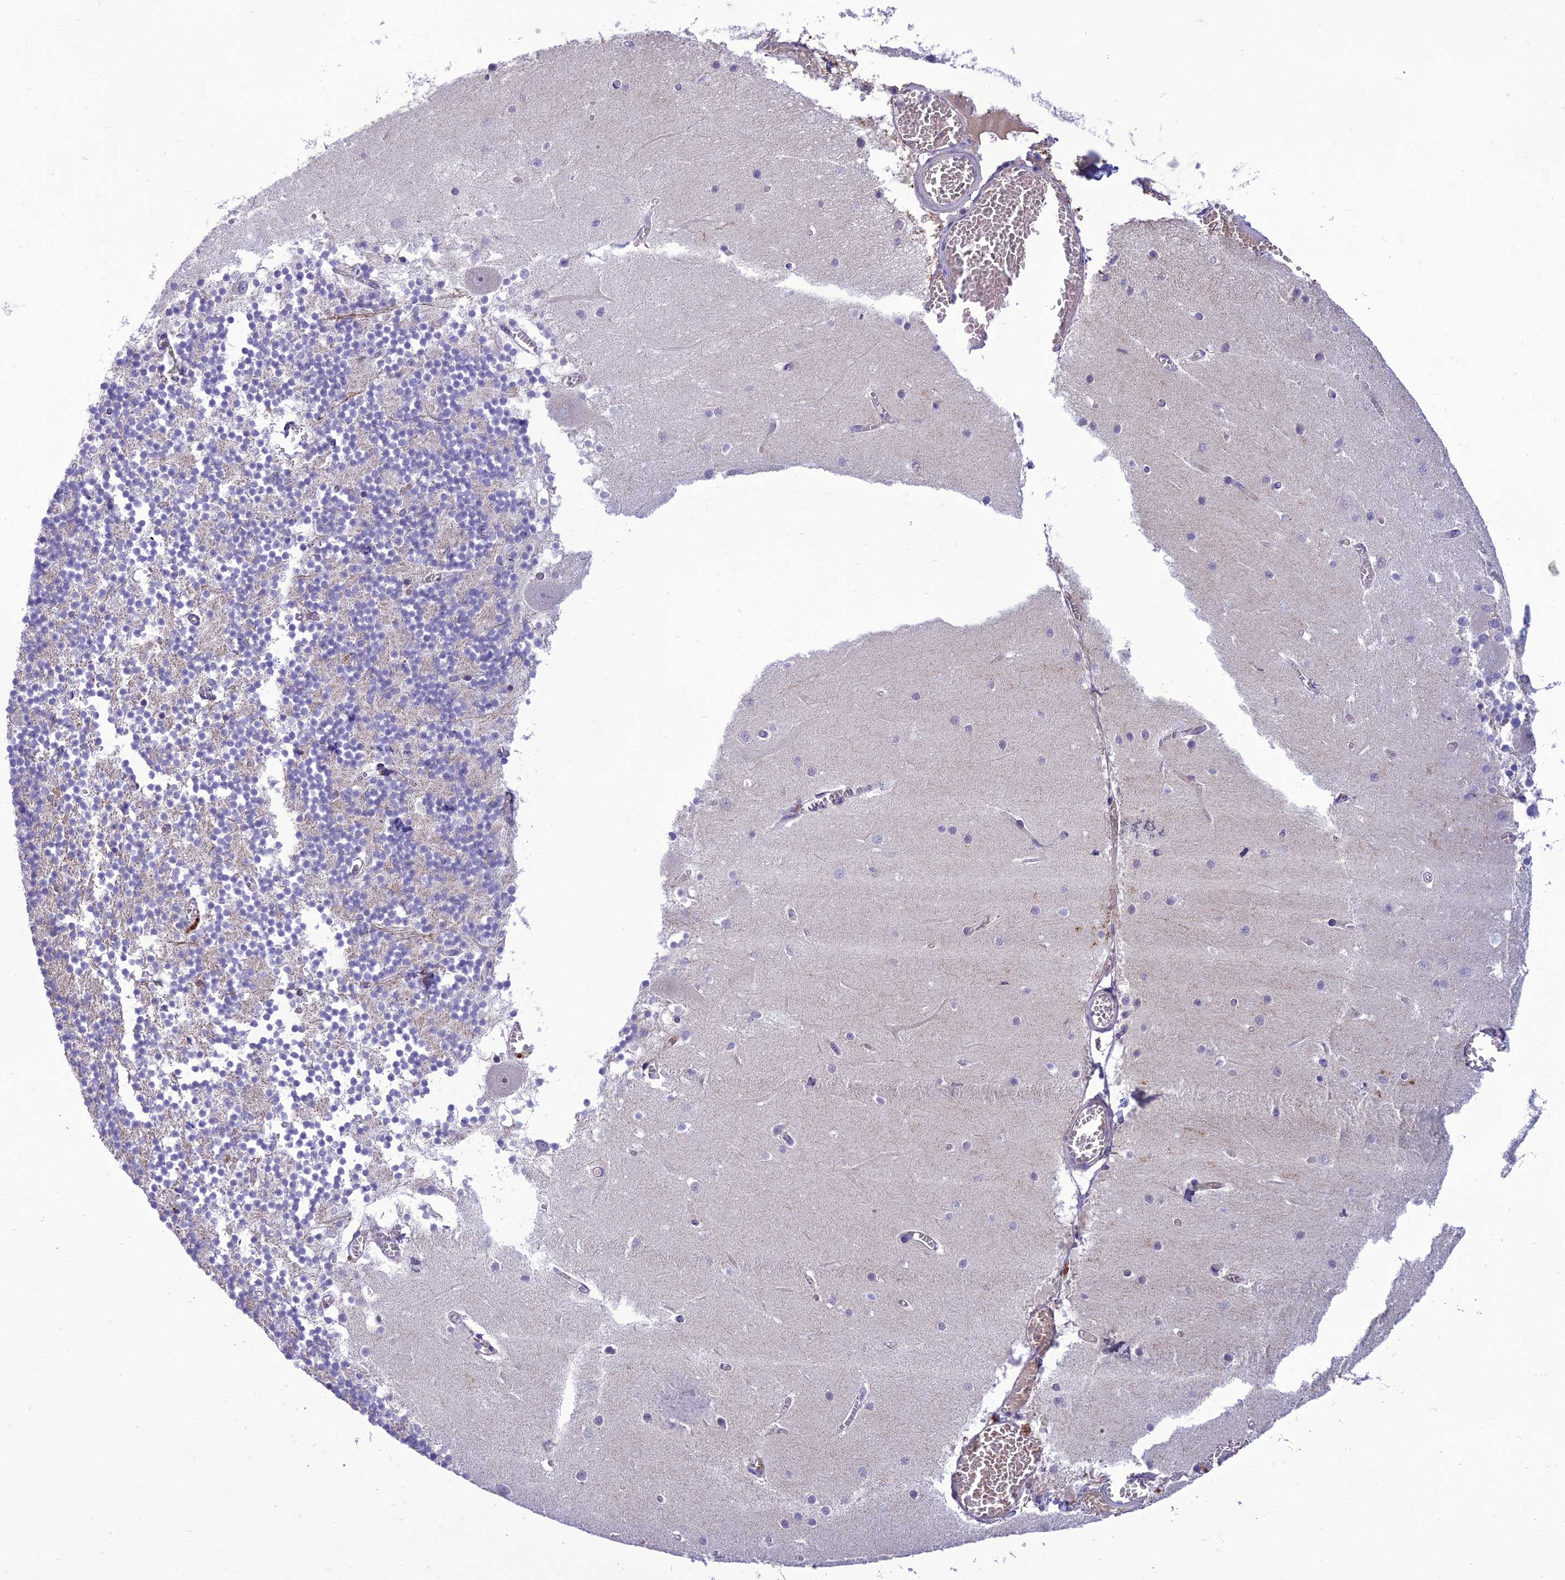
{"staining": {"intensity": "weak", "quantity": "<25%", "location": "cytoplasmic/membranous"}, "tissue": "cerebellum", "cell_type": "Cells in granular layer", "image_type": "normal", "snomed": [{"axis": "morphology", "description": "Normal tissue, NOS"}, {"axis": "topography", "description": "Cerebellum"}], "caption": "High magnification brightfield microscopy of normal cerebellum stained with DAB (brown) and counterstained with hematoxylin (blue): cells in granular layer show no significant positivity. (Brightfield microscopy of DAB (3,3'-diaminobenzidine) immunohistochemistry (IHC) at high magnification).", "gene": "ANKS4B", "patient": {"sex": "female", "age": 28}}